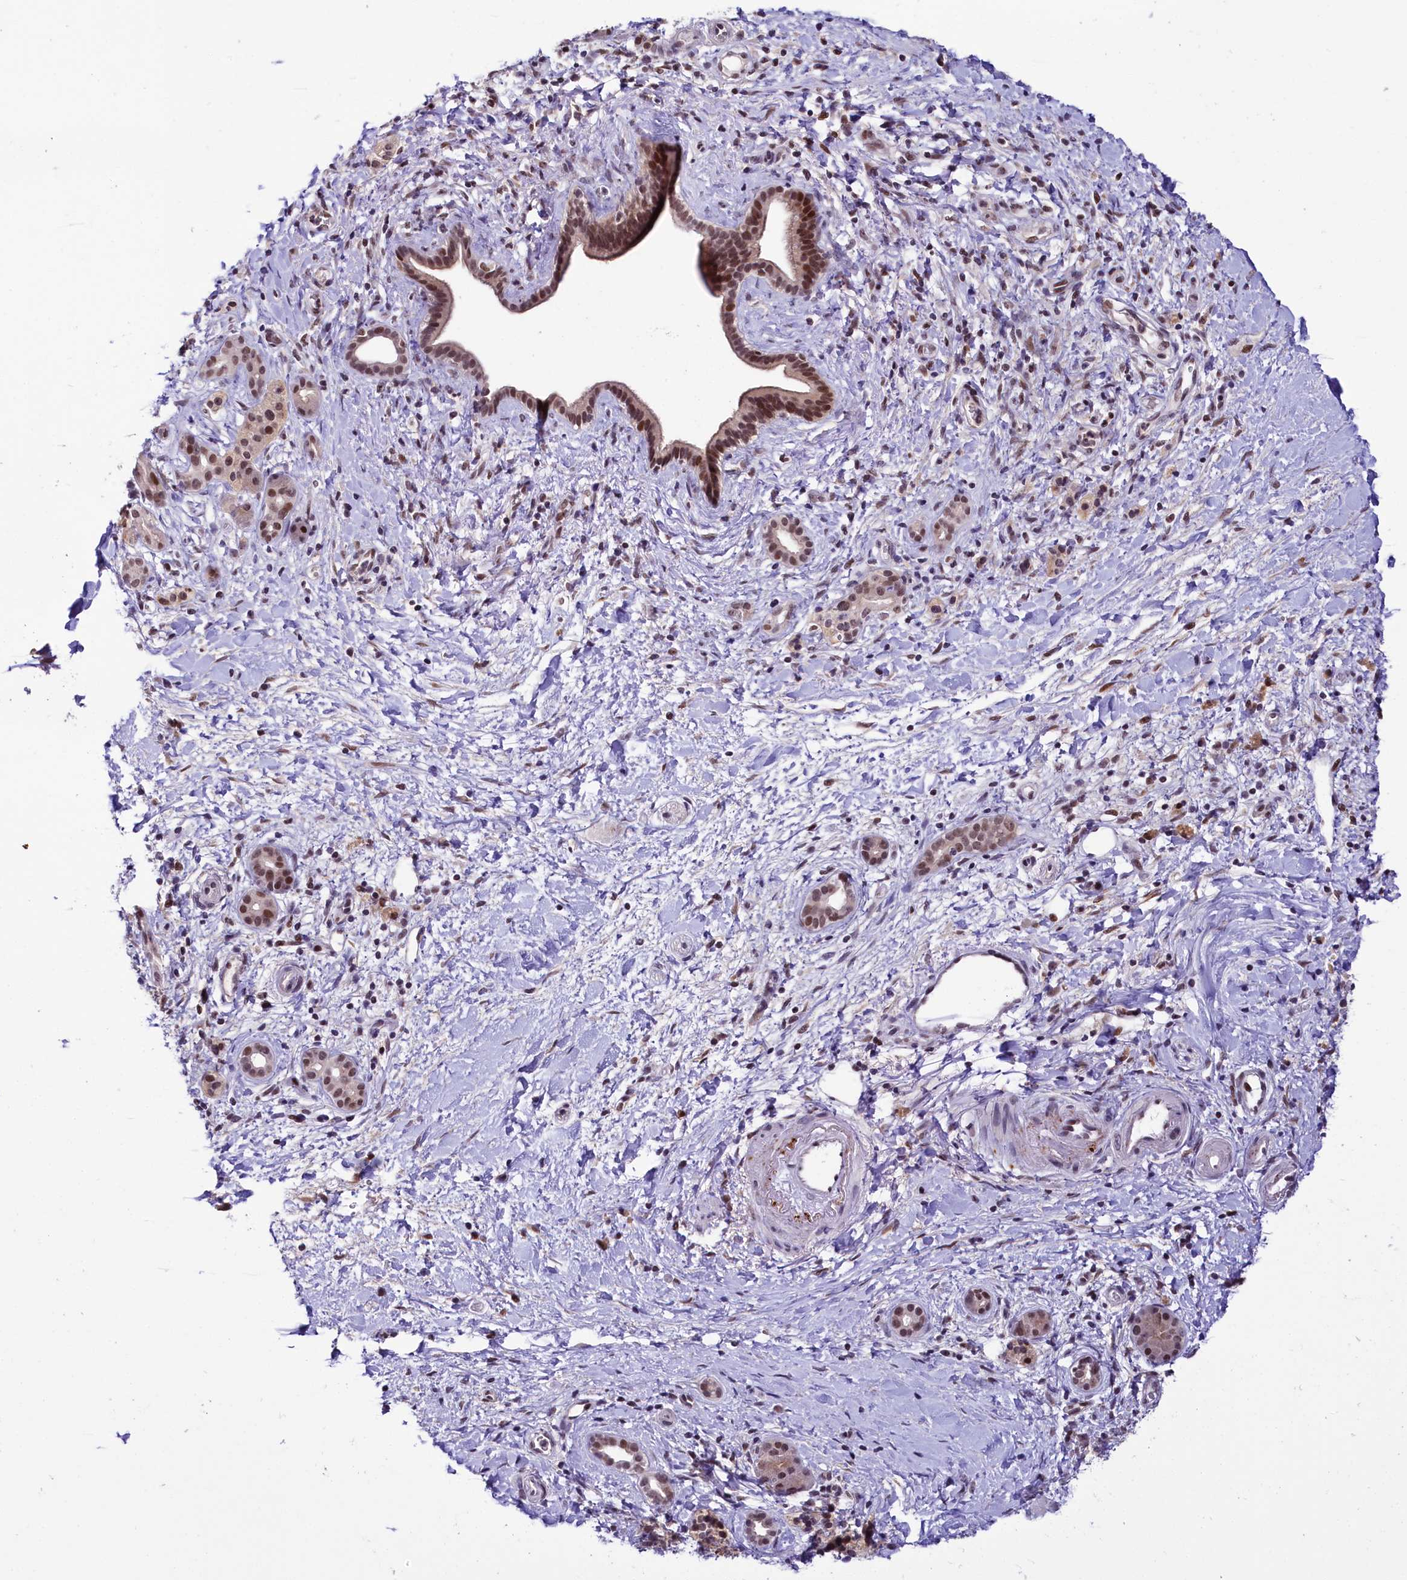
{"staining": {"intensity": "moderate", "quantity": ">75%", "location": "nuclear"}, "tissue": "pancreatic cancer", "cell_type": "Tumor cells", "image_type": "cancer", "snomed": [{"axis": "morphology", "description": "Normal tissue, NOS"}, {"axis": "morphology", "description": "Adenocarcinoma, NOS"}, {"axis": "topography", "description": "Pancreas"}, {"axis": "topography", "description": "Peripheral nerve tissue"}], "caption": "An IHC photomicrograph of tumor tissue is shown. Protein staining in brown shows moderate nuclear positivity in pancreatic cancer (adenocarcinoma) within tumor cells.", "gene": "SCAF11", "patient": {"sex": "female", "age": 77}}